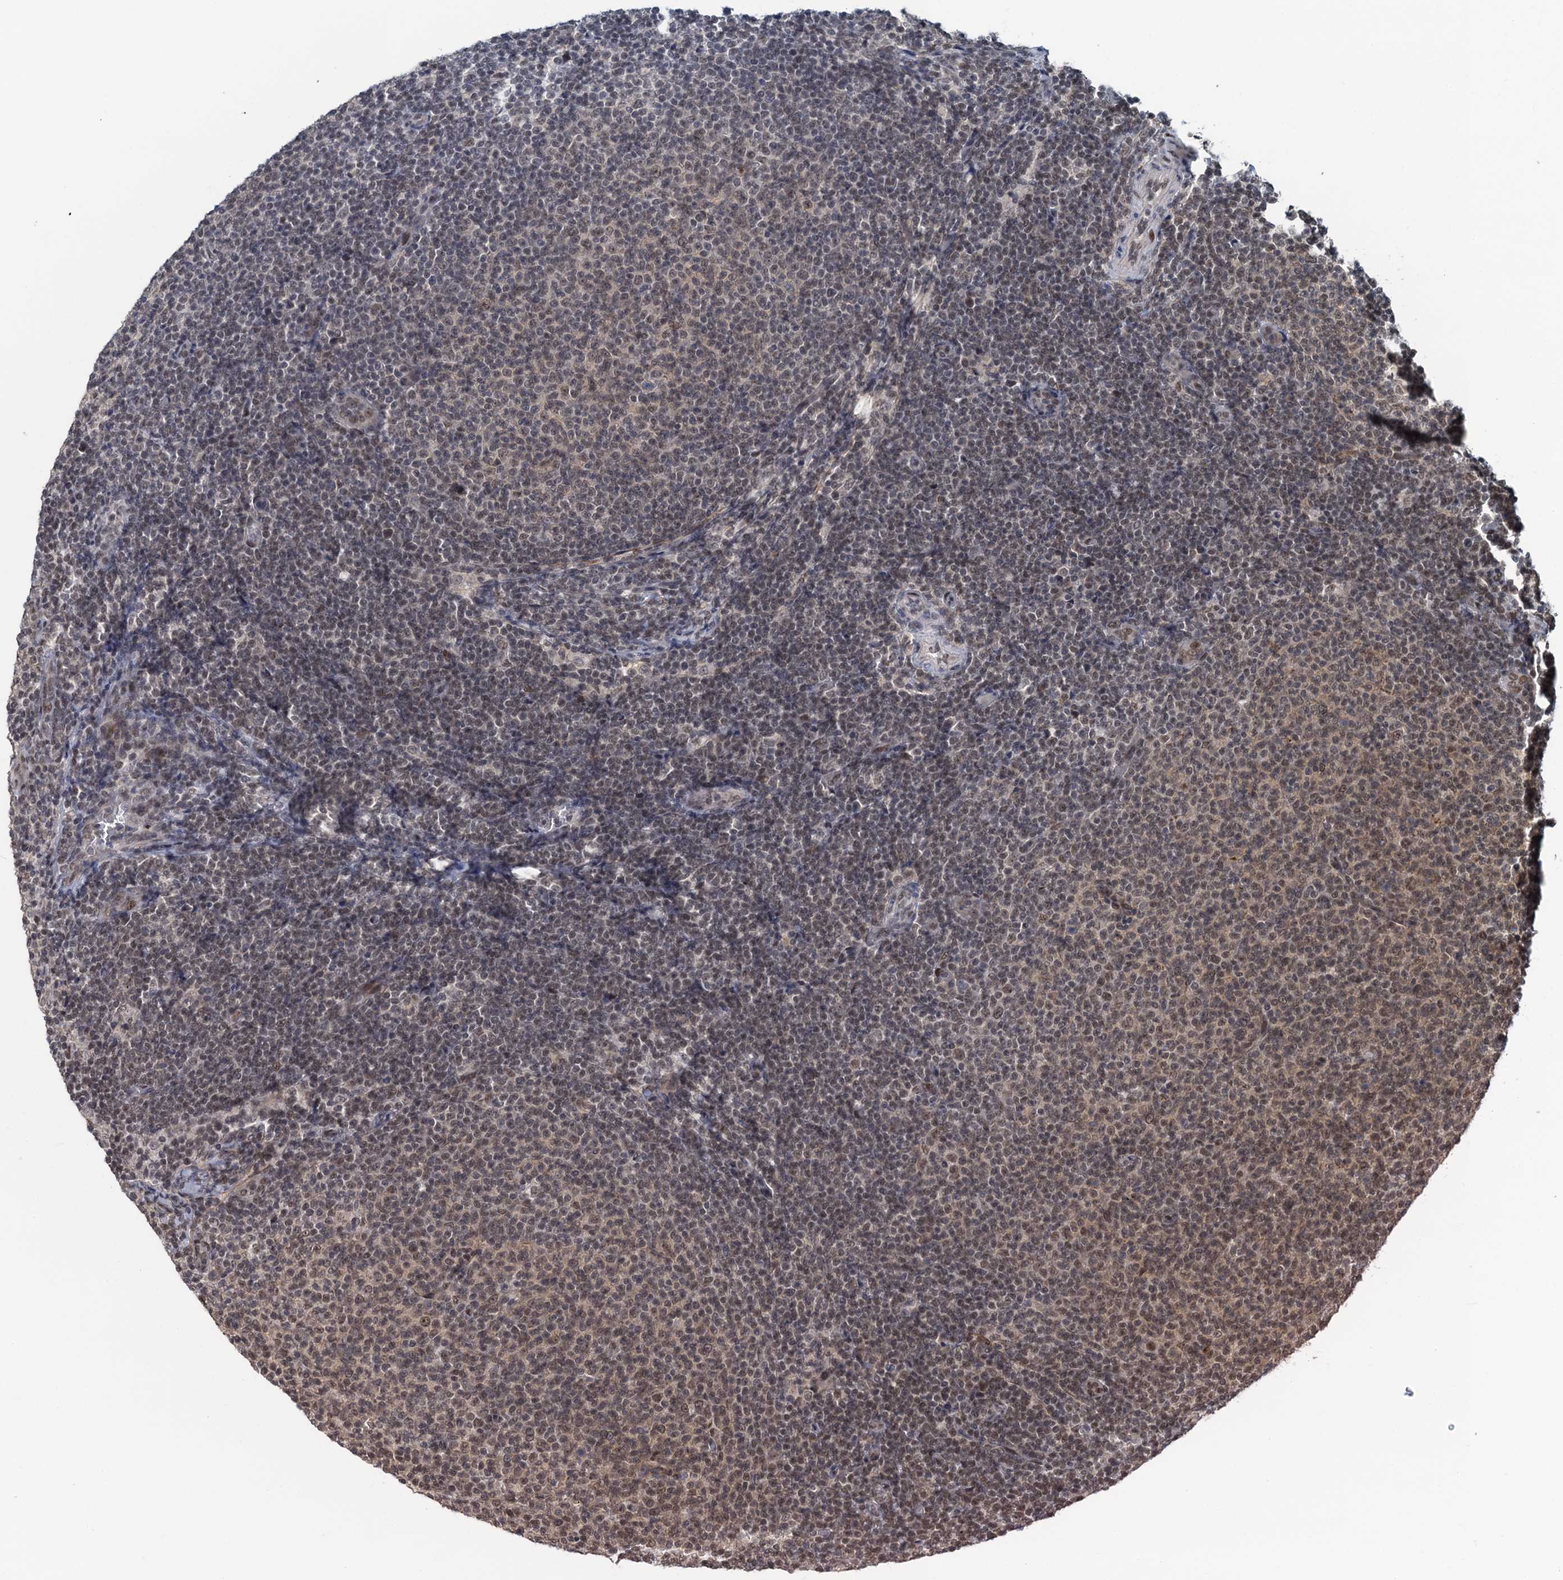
{"staining": {"intensity": "moderate", "quantity": ">75%", "location": "nuclear"}, "tissue": "lymphoma", "cell_type": "Tumor cells", "image_type": "cancer", "snomed": [{"axis": "morphology", "description": "Malignant lymphoma, non-Hodgkin's type, Low grade"}, {"axis": "topography", "description": "Lymph node"}], "caption": "IHC (DAB (3,3'-diaminobenzidine)) staining of human low-grade malignant lymphoma, non-Hodgkin's type shows moderate nuclear protein expression in about >75% of tumor cells.", "gene": "SAE1", "patient": {"sex": "male", "age": 66}}